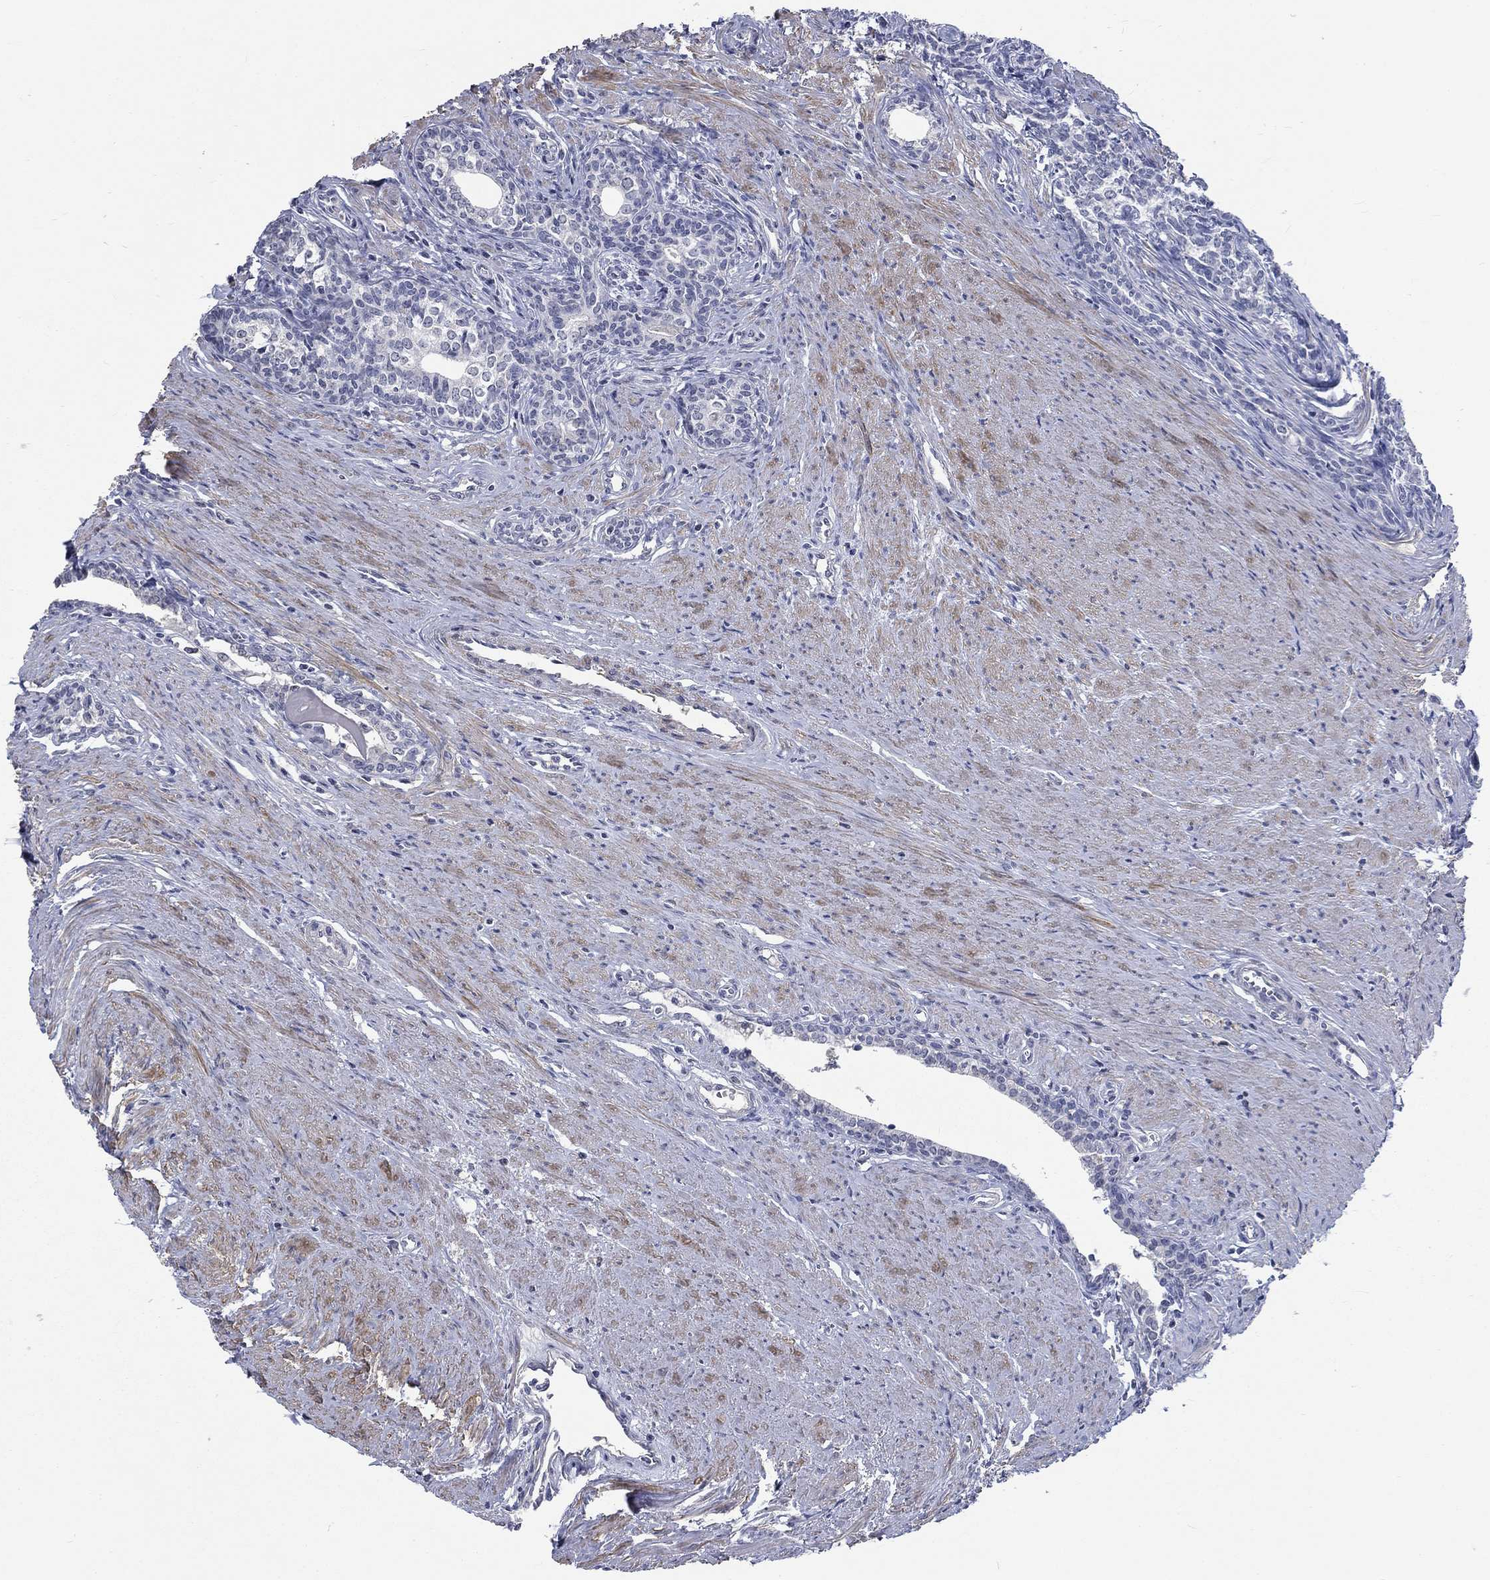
{"staining": {"intensity": "negative", "quantity": "none", "location": "none"}, "tissue": "prostate", "cell_type": "Glandular cells", "image_type": "normal", "snomed": [{"axis": "morphology", "description": "Normal tissue, NOS"}, {"axis": "topography", "description": "Prostate"}], "caption": "Immunohistochemistry micrograph of unremarkable prostate stained for a protein (brown), which displays no positivity in glandular cells.", "gene": "ZBTB18", "patient": {"sex": "male", "age": 60}}